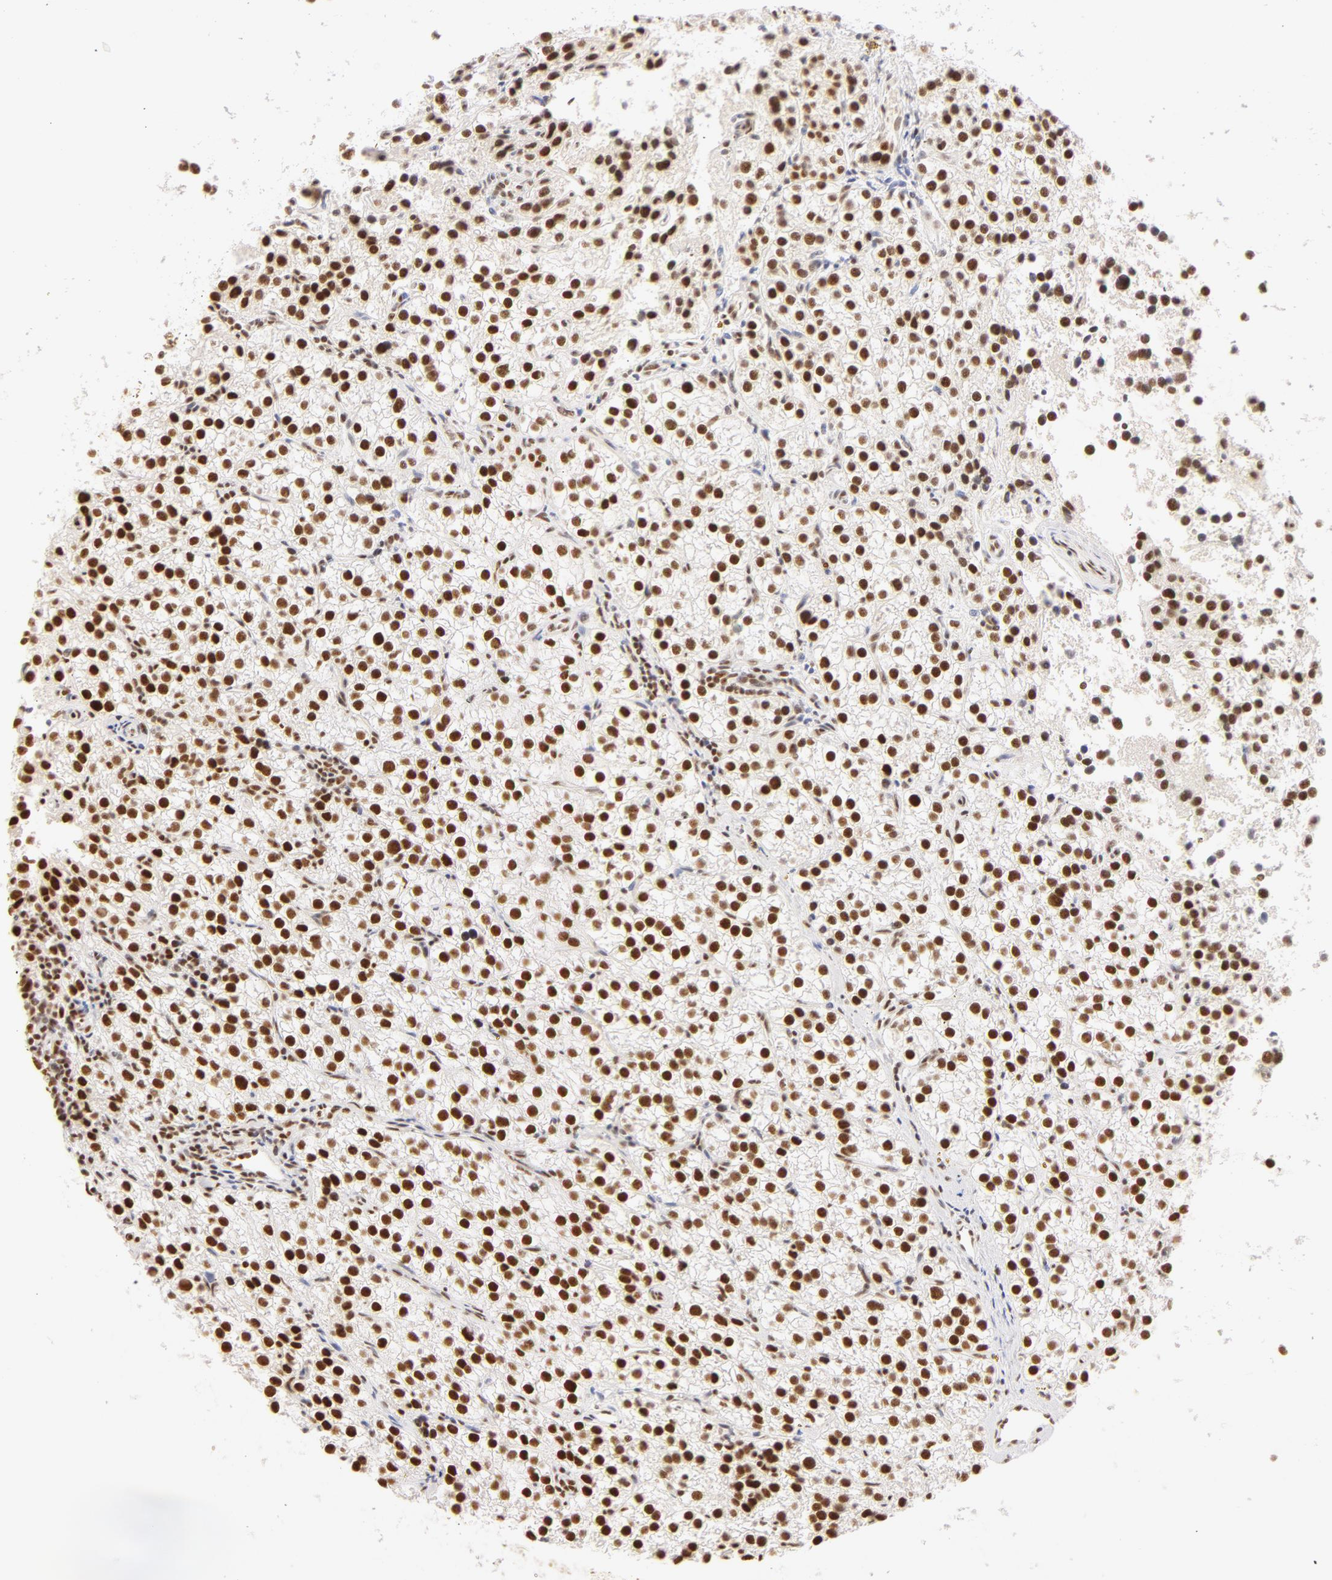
{"staining": {"intensity": "strong", "quantity": ">75%", "location": "nuclear"}, "tissue": "parathyroid gland", "cell_type": "Glandular cells", "image_type": "normal", "snomed": [{"axis": "morphology", "description": "Normal tissue, NOS"}, {"axis": "topography", "description": "Parathyroid gland"}], "caption": "Protein expression analysis of normal human parathyroid gland reveals strong nuclear expression in approximately >75% of glandular cells.", "gene": "RBM39", "patient": {"sex": "female", "age": 54}}